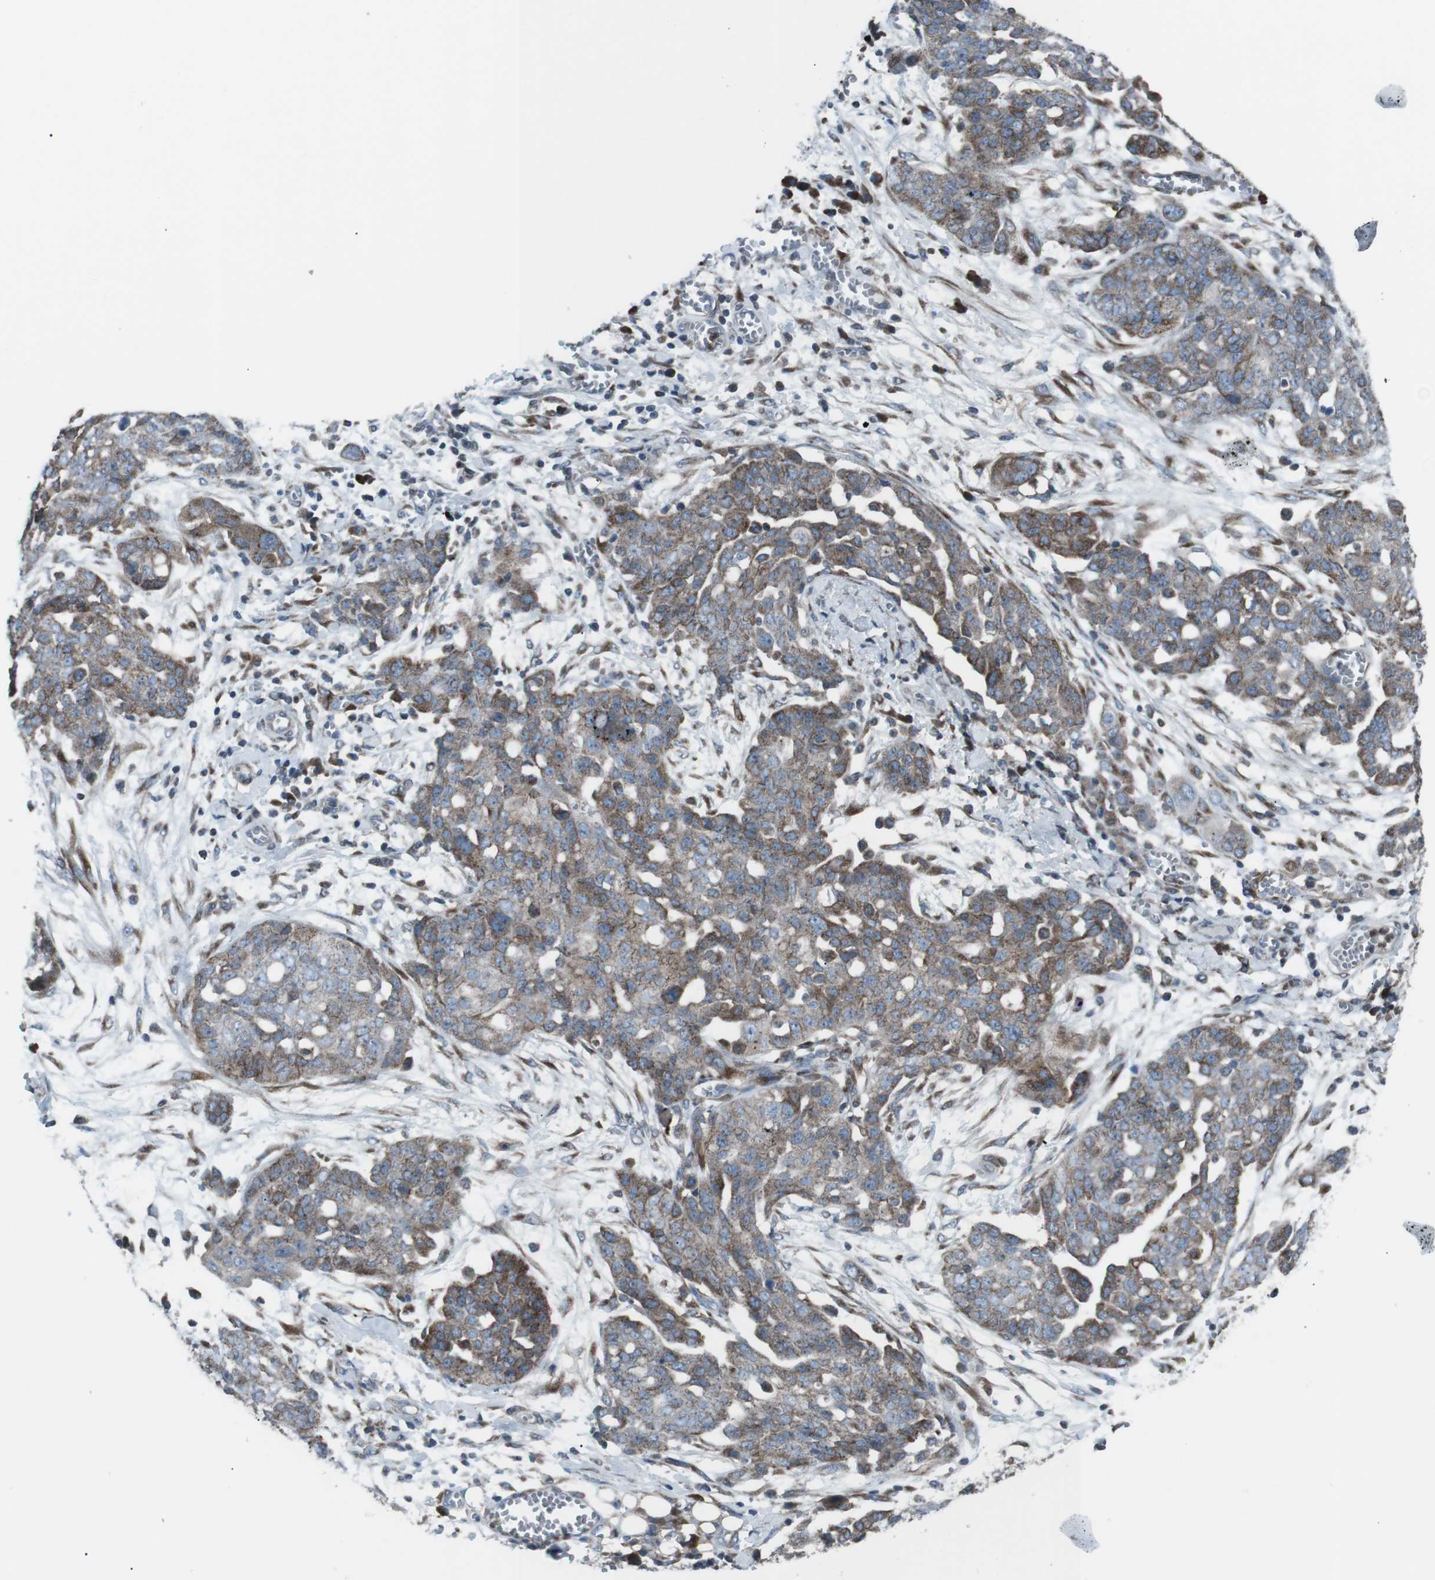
{"staining": {"intensity": "weak", "quantity": "25%-75%", "location": "cytoplasmic/membranous"}, "tissue": "ovarian cancer", "cell_type": "Tumor cells", "image_type": "cancer", "snomed": [{"axis": "morphology", "description": "Cystadenocarcinoma, serous, NOS"}, {"axis": "topography", "description": "Soft tissue"}, {"axis": "topography", "description": "Ovary"}], "caption": "Serous cystadenocarcinoma (ovarian) stained for a protein displays weak cytoplasmic/membranous positivity in tumor cells.", "gene": "LNPK", "patient": {"sex": "female", "age": 57}}